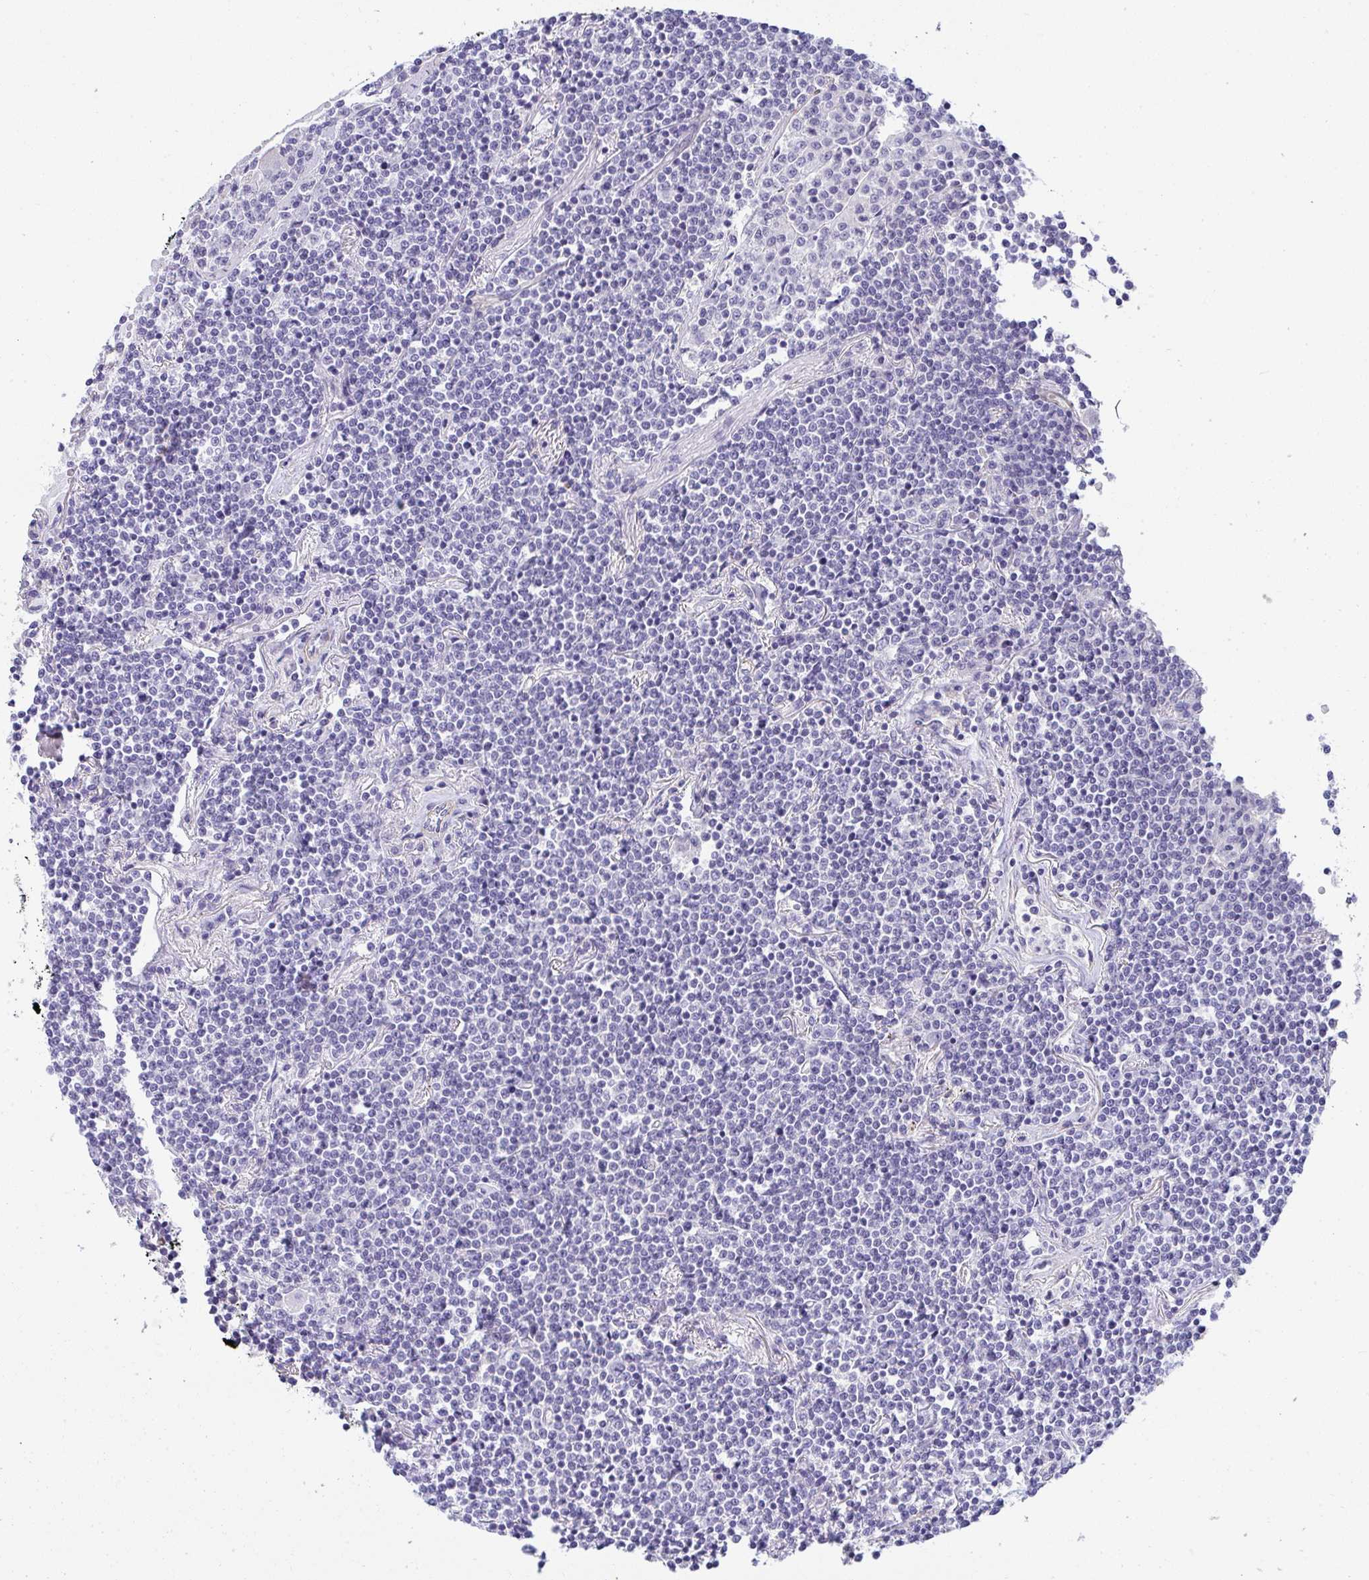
{"staining": {"intensity": "negative", "quantity": "none", "location": "none"}, "tissue": "lymphoma", "cell_type": "Tumor cells", "image_type": "cancer", "snomed": [{"axis": "morphology", "description": "Malignant lymphoma, non-Hodgkin's type, Low grade"}, {"axis": "topography", "description": "Lung"}], "caption": "Lymphoma was stained to show a protein in brown. There is no significant staining in tumor cells.", "gene": "MYL12A", "patient": {"sex": "female", "age": 71}}